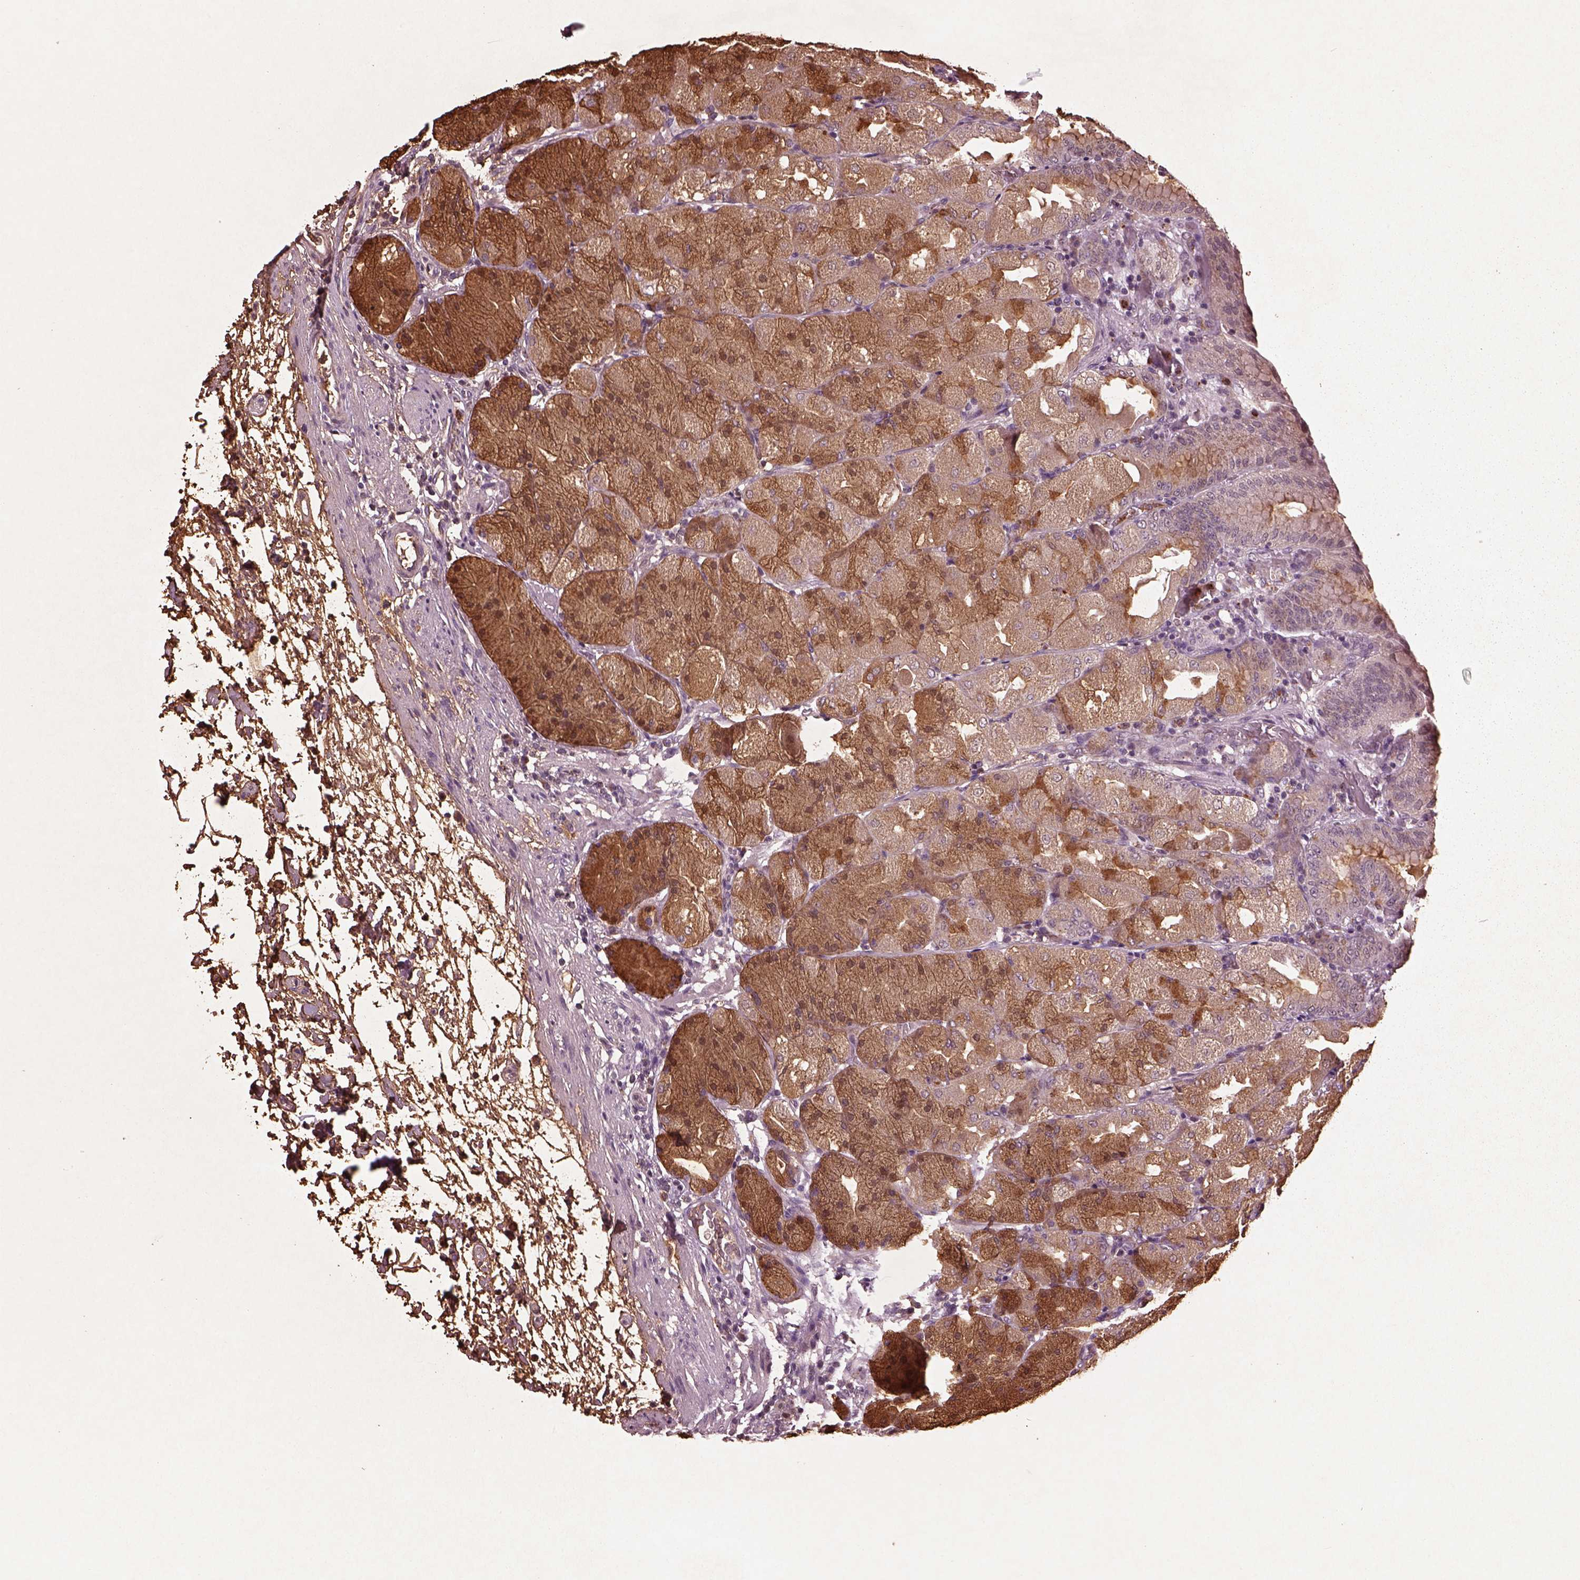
{"staining": {"intensity": "moderate", "quantity": ">75%", "location": "cytoplasmic/membranous"}, "tissue": "stomach", "cell_type": "Glandular cells", "image_type": "normal", "snomed": [{"axis": "morphology", "description": "Normal tissue, NOS"}, {"axis": "topography", "description": "Stomach, upper"}, {"axis": "topography", "description": "Stomach"}, {"axis": "topography", "description": "Stomach, lower"}], "caption": "DAB (3,3'-diaminobenzidine) immunohistochemical staining of normal stomach demonstrates moderate cytoplasmic/membranous protein positivity in about >75% of glandular cells.", "gene": "RUFY3", "patient": {"sex": "male", "age": 62}}